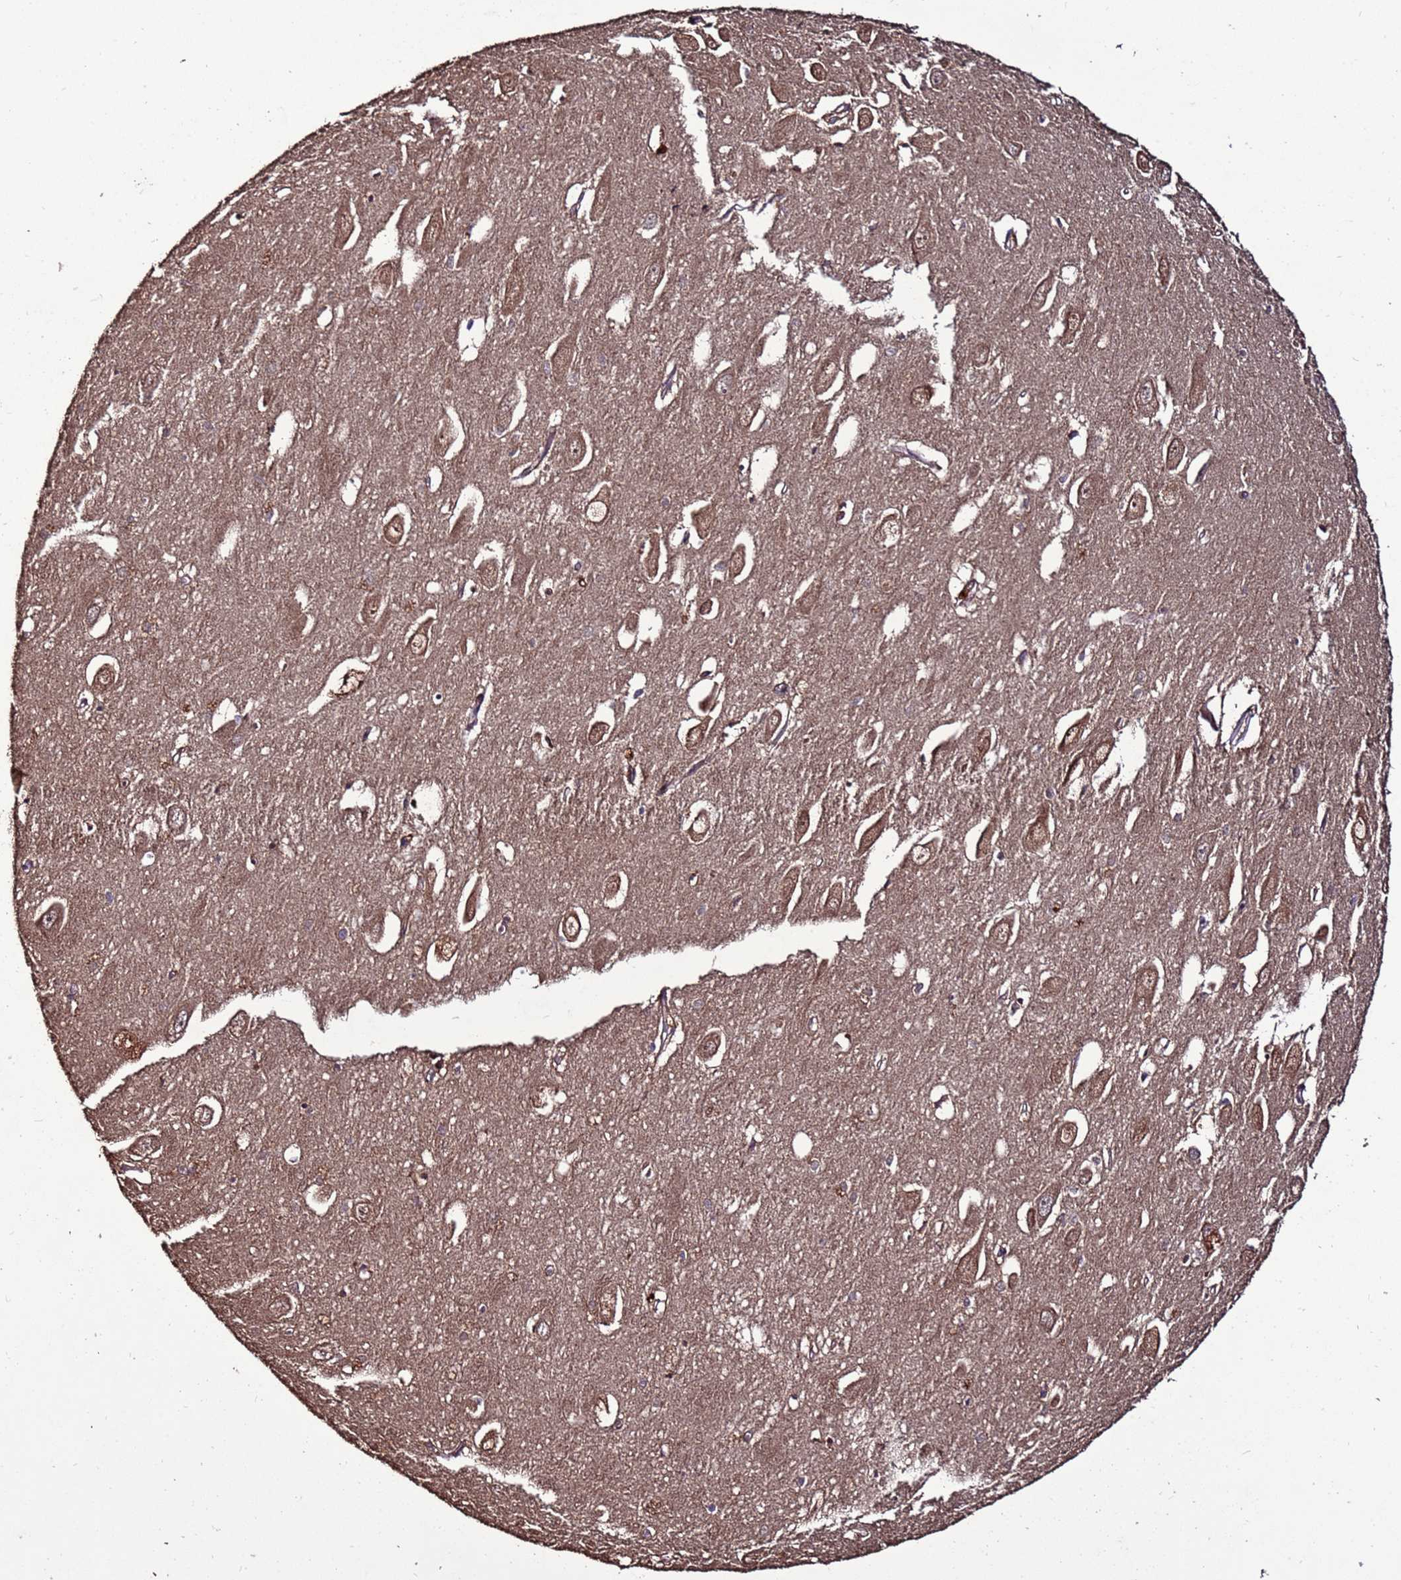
{"staining": {"intensity": "moderate", "quantity": "<25%", "location": "cytoplasmic/membranous,nuclear"}, "tissue": "hippocampus", "cell_type": "Glial cells", "image_type": "normal", "snomed": [{"axis": "morphology", "description": "Normal tissue, NOS"}, {"axis": "topography", "description": "Hippocampus"}], "caption": "Protein staining of benign hippocampus displays moderate cytoplasmic/membranous,nuclear staining in approximately <25% of glial cells. The staining was performed using DAB (3,3'-diaminobenzidine) to visualize the protein expression in brown, while the nuclei were stained in blue with hematoxylin (Magnification: 20x).", "gene": "RPS15A", "patient": {"sex": "female", "age": 64}}